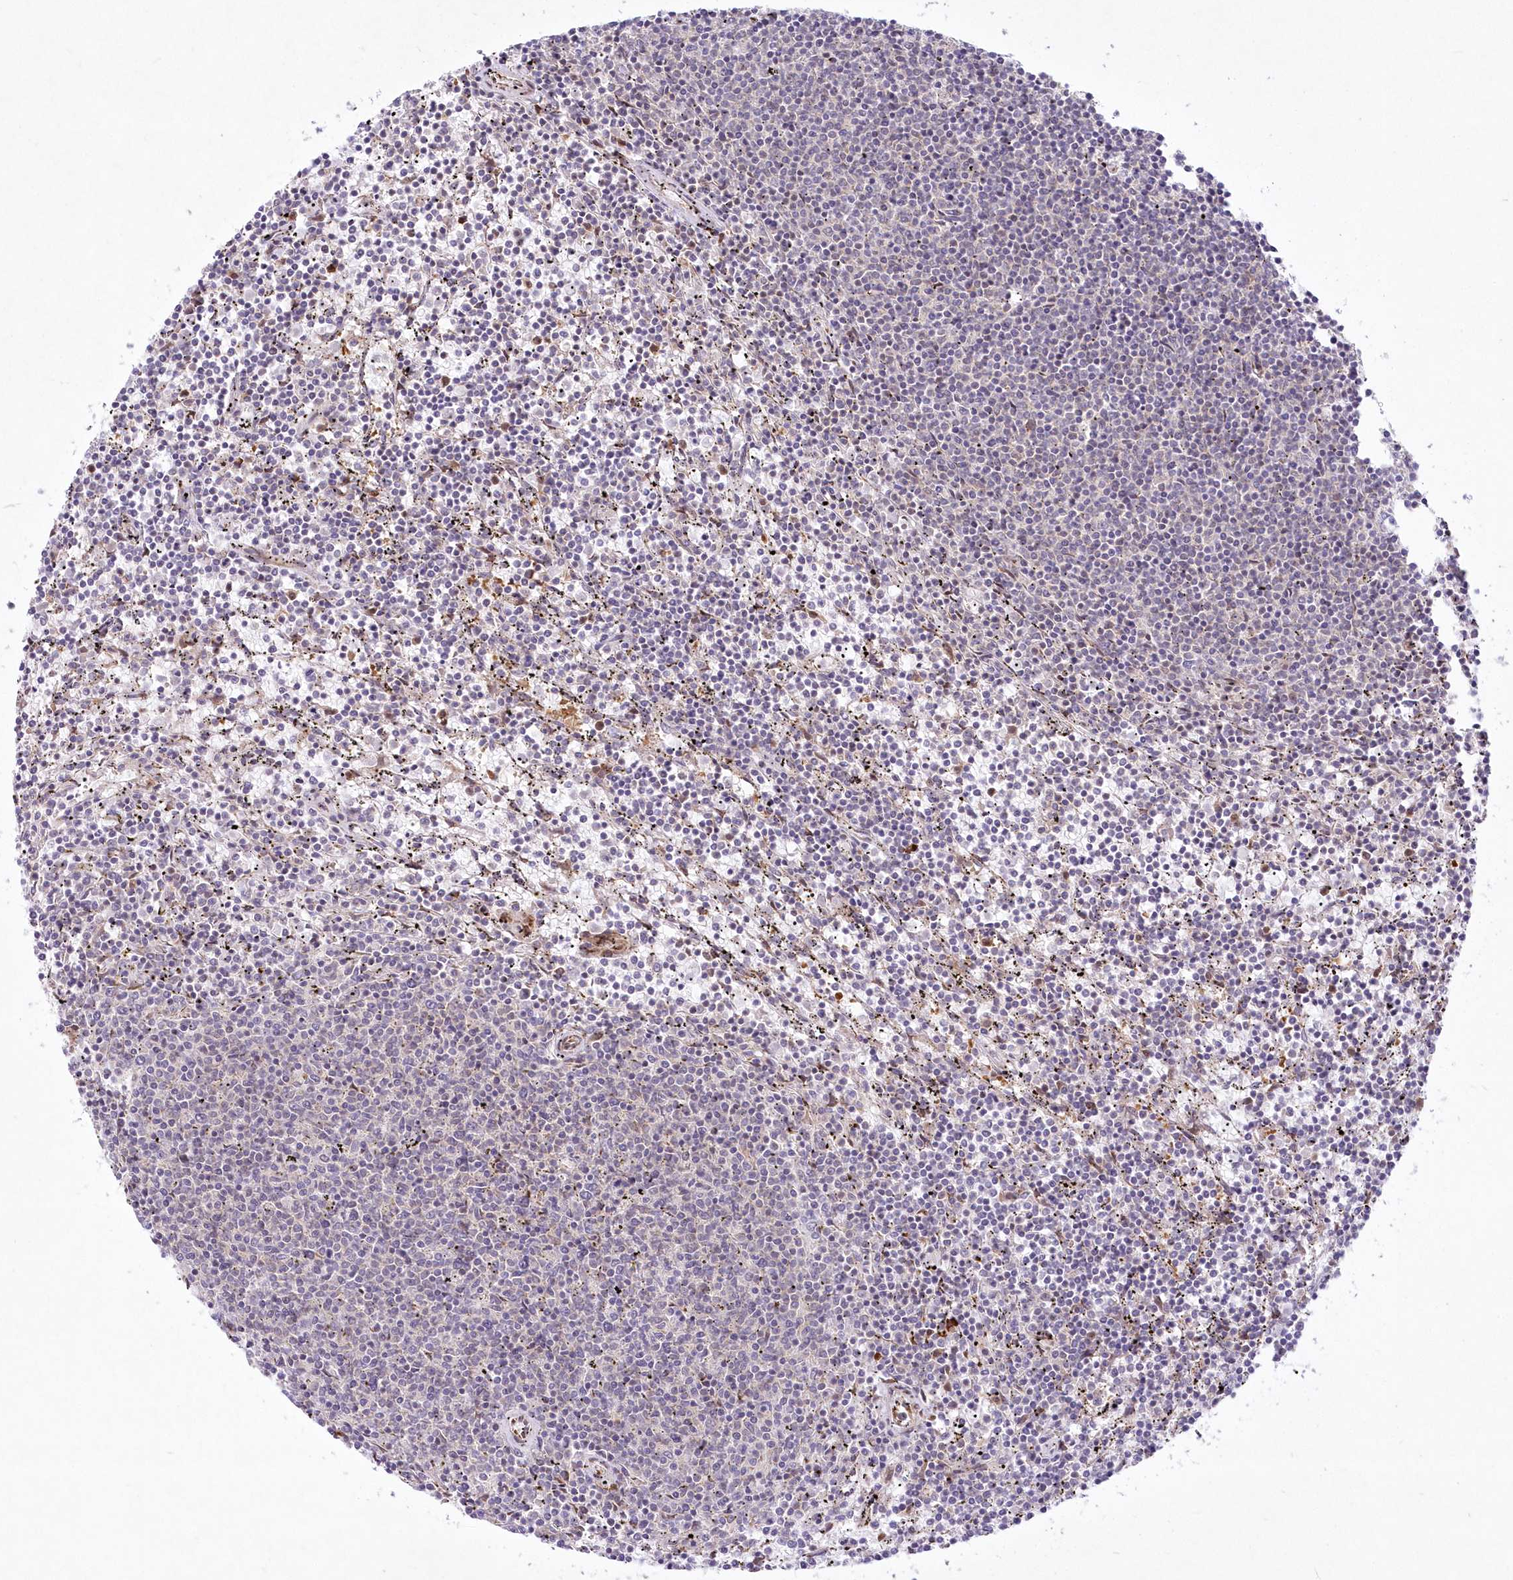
{"staining": {"intensity": "negative", "quantity": "none", "location": "none"}, "tissue": "lymphoma", "cell_type": "Tumor cells", "image_type": "cancer", "snomed": [{"axis": "morphology", "description": "Malignant lymphoma, non-Hodgkin's type, Low grade"}, {"axis": "topography", "description": "Spleen"}], "caption": "The immunohistochemistry micrograph has no significant expression in tumor cells of lymphoma tissue.", "gene": "LDB1", "patient": {"sex": "female", "age": 50}}